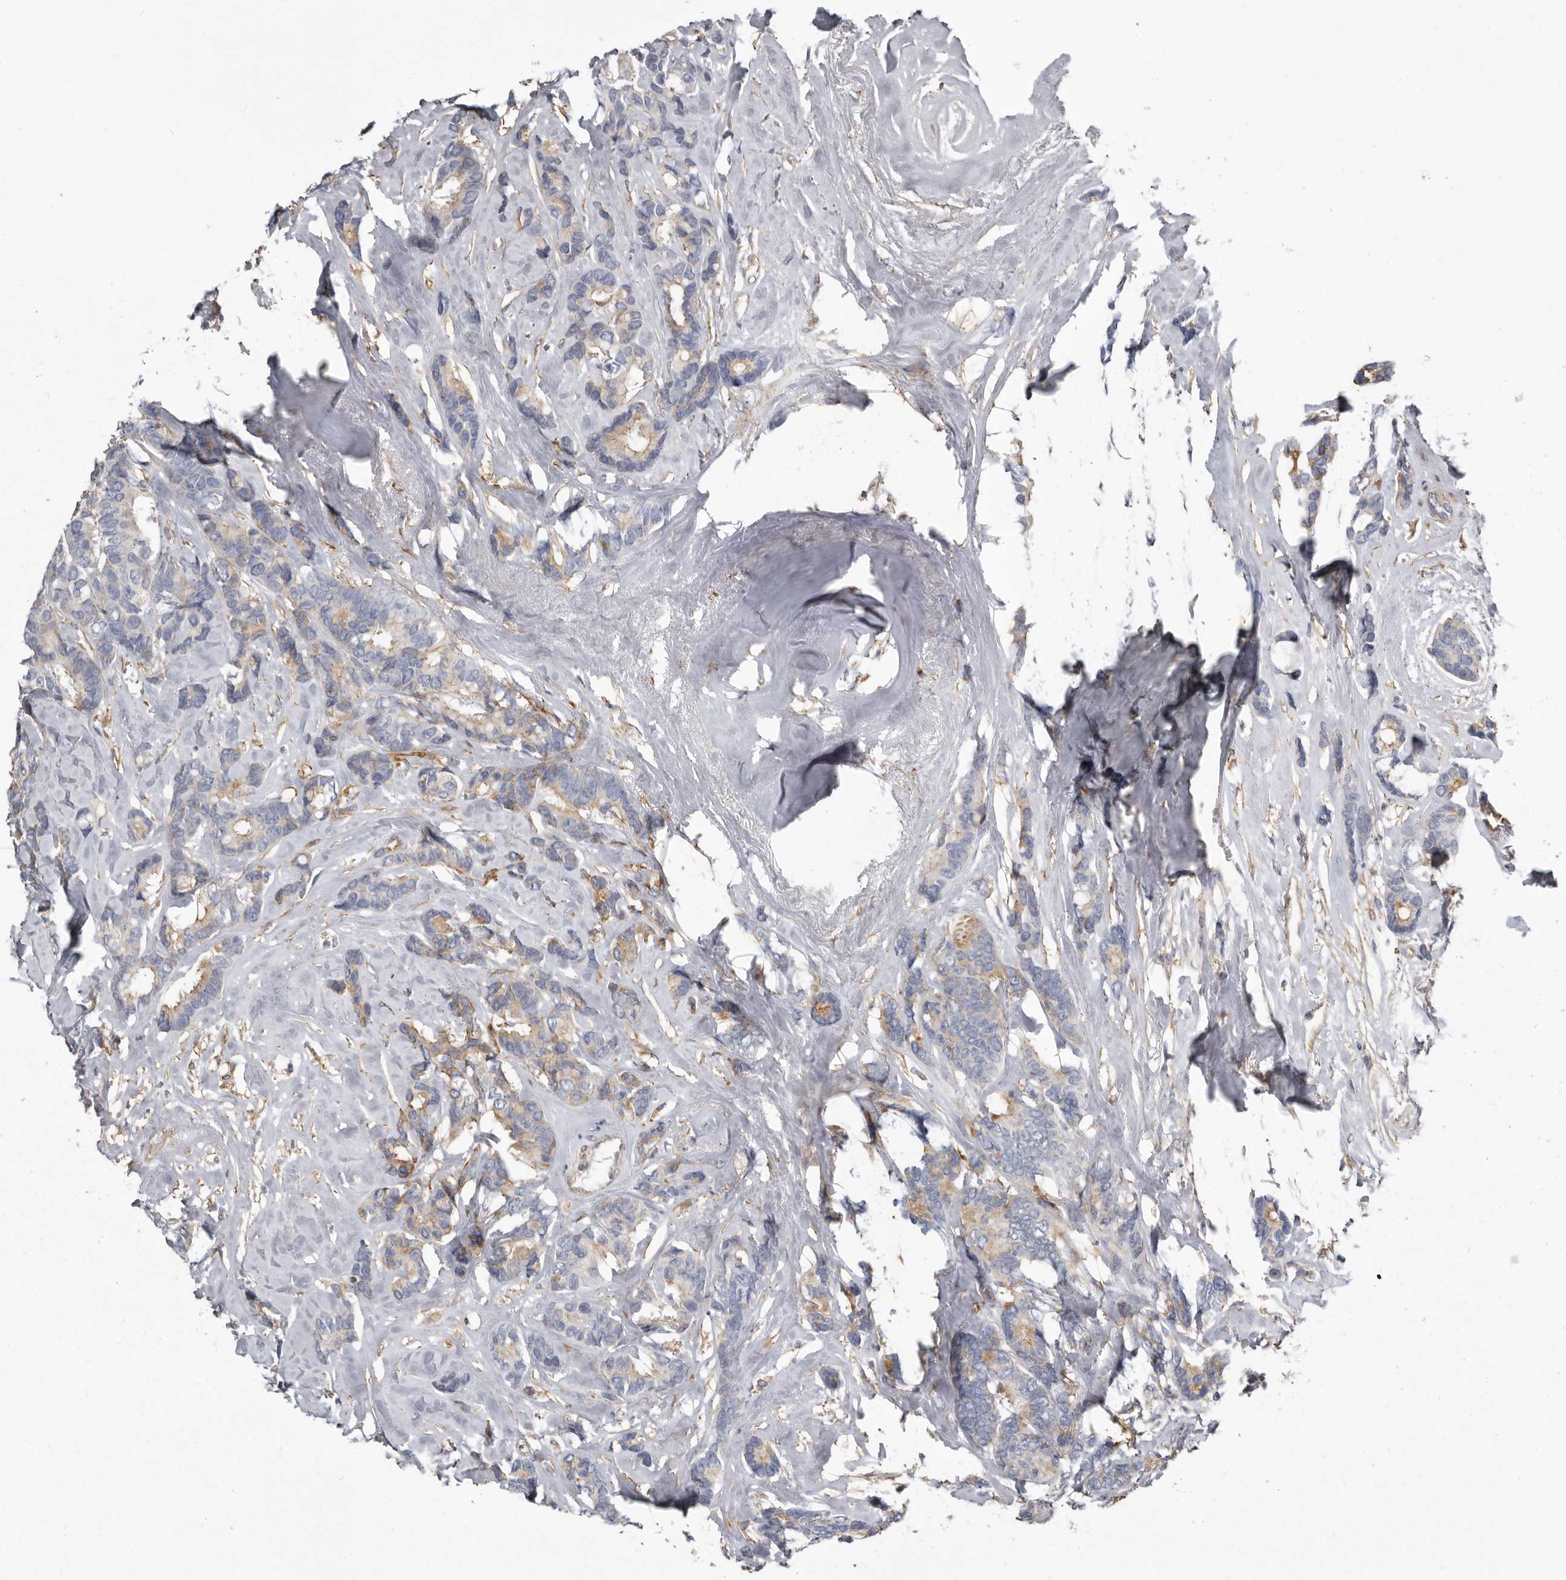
{"staining": {"intensity": "moderate", "quantity": "<25%", "location": "cytoplasmic/membranous"}, "tissue": "breast cancer", "cell_type": "Tumor cells", "image_type": "cancer", "snomed": [{"axis": "morphology", "description": "Duct carcinoma"}, {"axis": "topography", "description": "Breast"}], "caption": "An image showing moderate cytoplasmic/membranous positivity in about <25% of tumor cells in invasive ductal carcinoma (breast), as visualized by brown immunohistochemical staining.", "gene": "ENAH", "patient": {"sex": "female", "age": 87}}